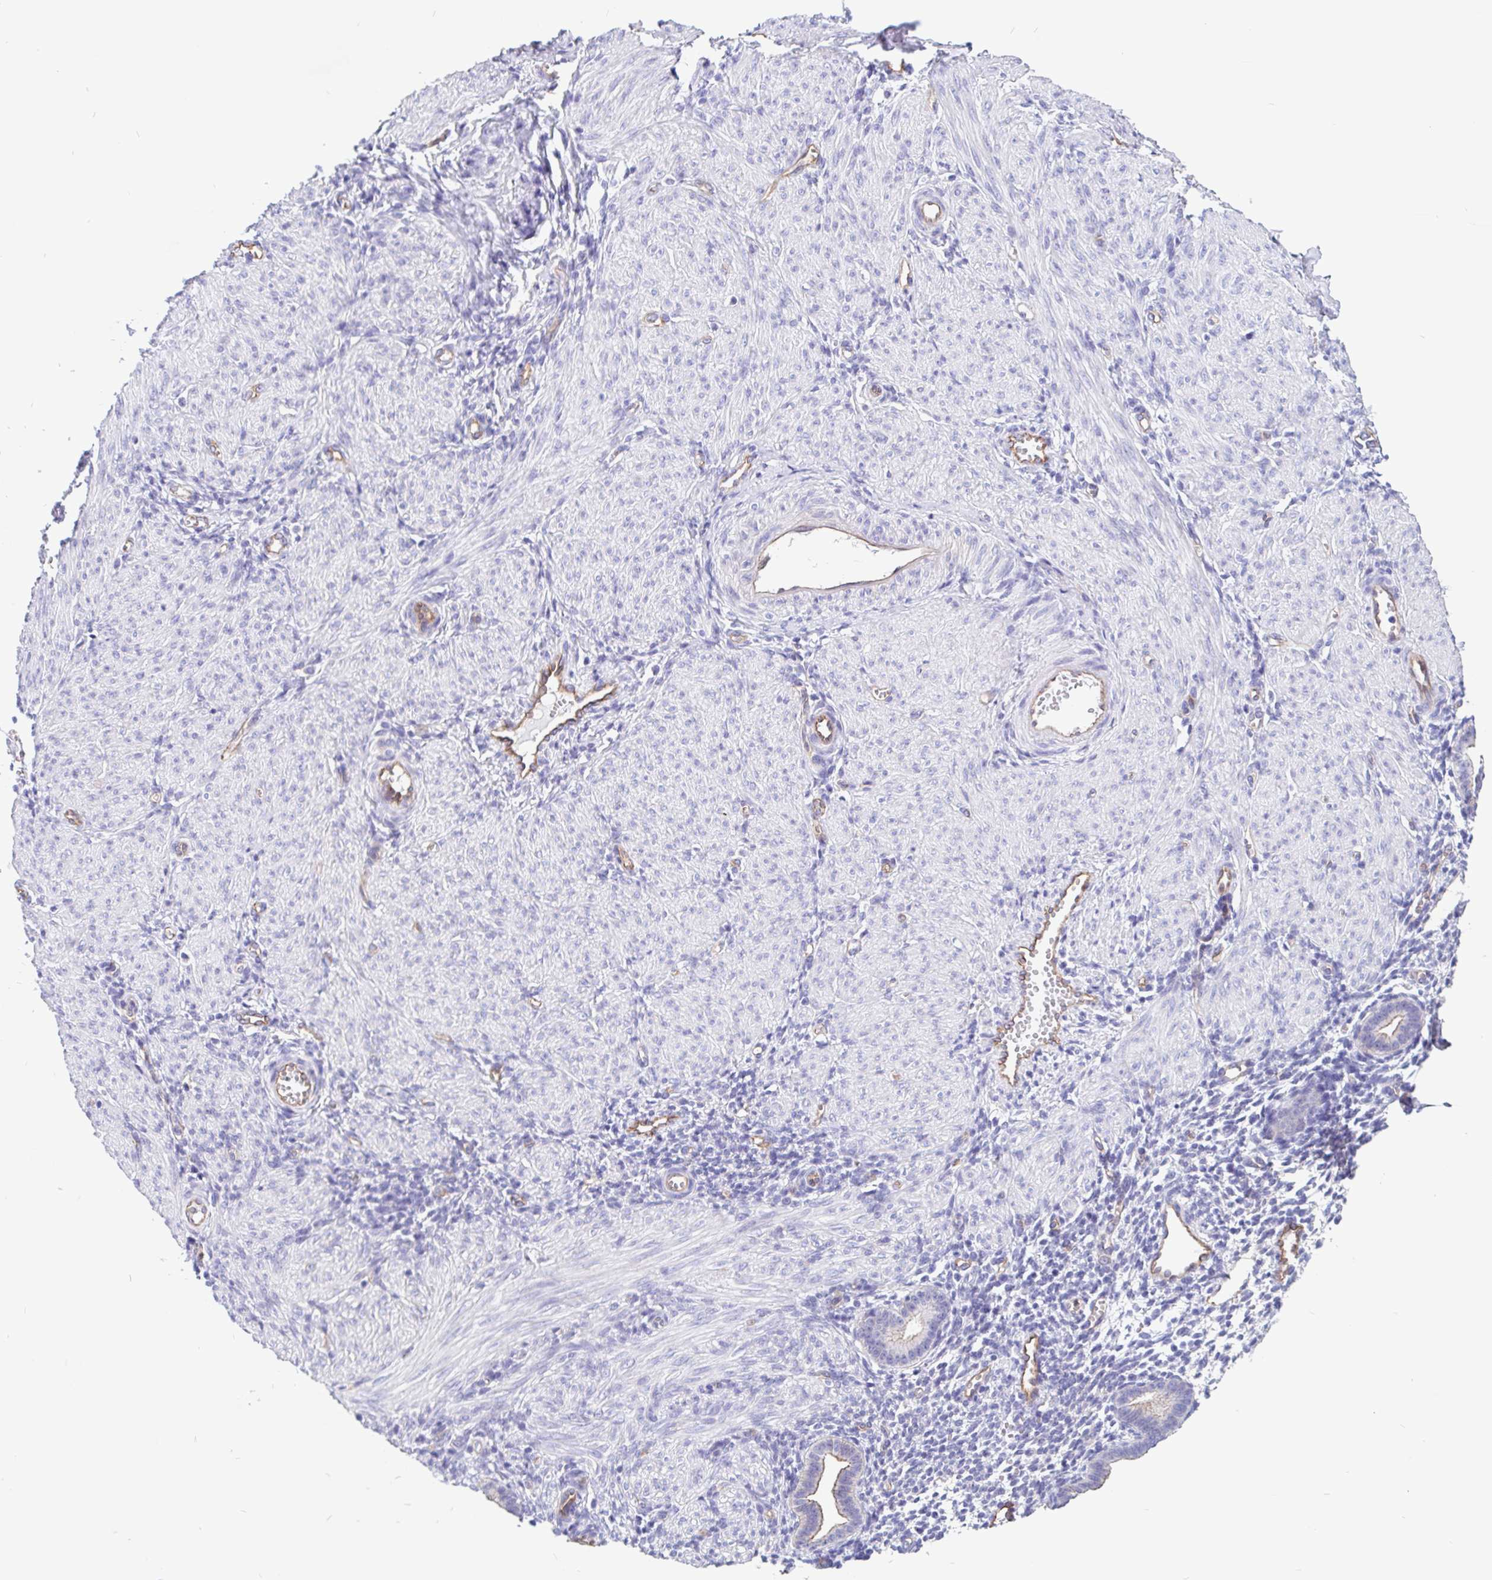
{"staining": {"intensity": "negative", "quantity": "none", "location": "none"}, "tissue": "endometrium", "cell_type": "Cells in endometrial stroma", "image_type": "normal", "snomed": [{"axis": "morphology", "description": "Normal tissue, NOS"}, {"axis": "topography", "description": "Endometrium"}], "caption": "This is an IHC micrograph of benign human endometrium. There is no staining in cells in endometrial stroma.", "gene": "LIMCH1", "patient": {"sex": "female", "age": 36}}